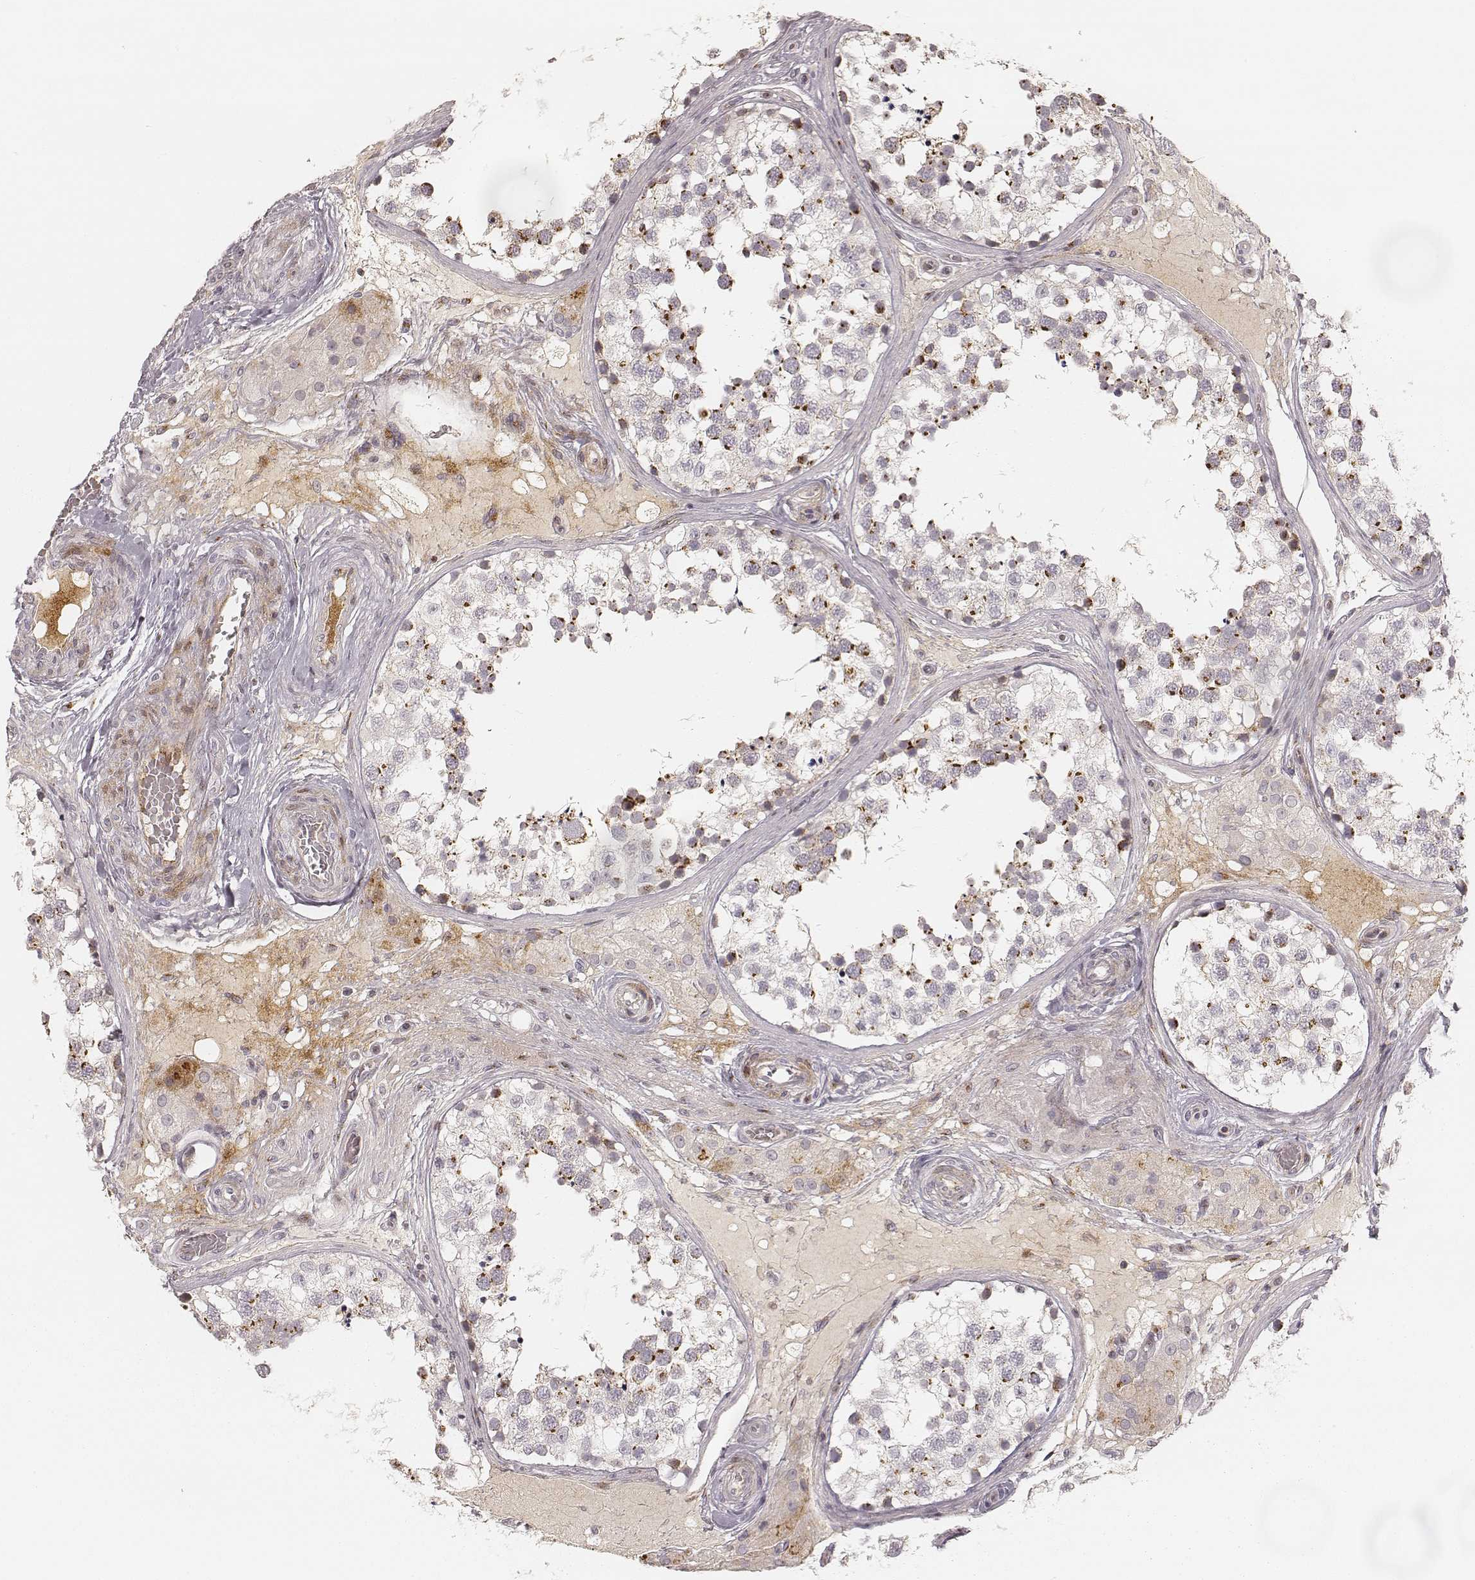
{"staining": {"intensity": "strong", "quantity": "25%-75%", "location": "cytoplasmic/membranous"}, "tissue": "testis", "cell_type": "Cells in seminiferous ducts", "image_type": "normal", "snomed": [{"axis": "morphology", "description": "Normal tissue, NOS"}, {"axis": "morphology", "description": "Seminoma, NOS"}, {"axis": "topography", "description": "Testis"}], "caption": "This image shows immunohistochemistry staining of normal human testis, with high strong cytoplasmic/membranous positivity in approximately 25%-75% of cells in seminiferous ducts.", "gene": "GORASP2", "patient": {"sex": "male", "age": 65}}